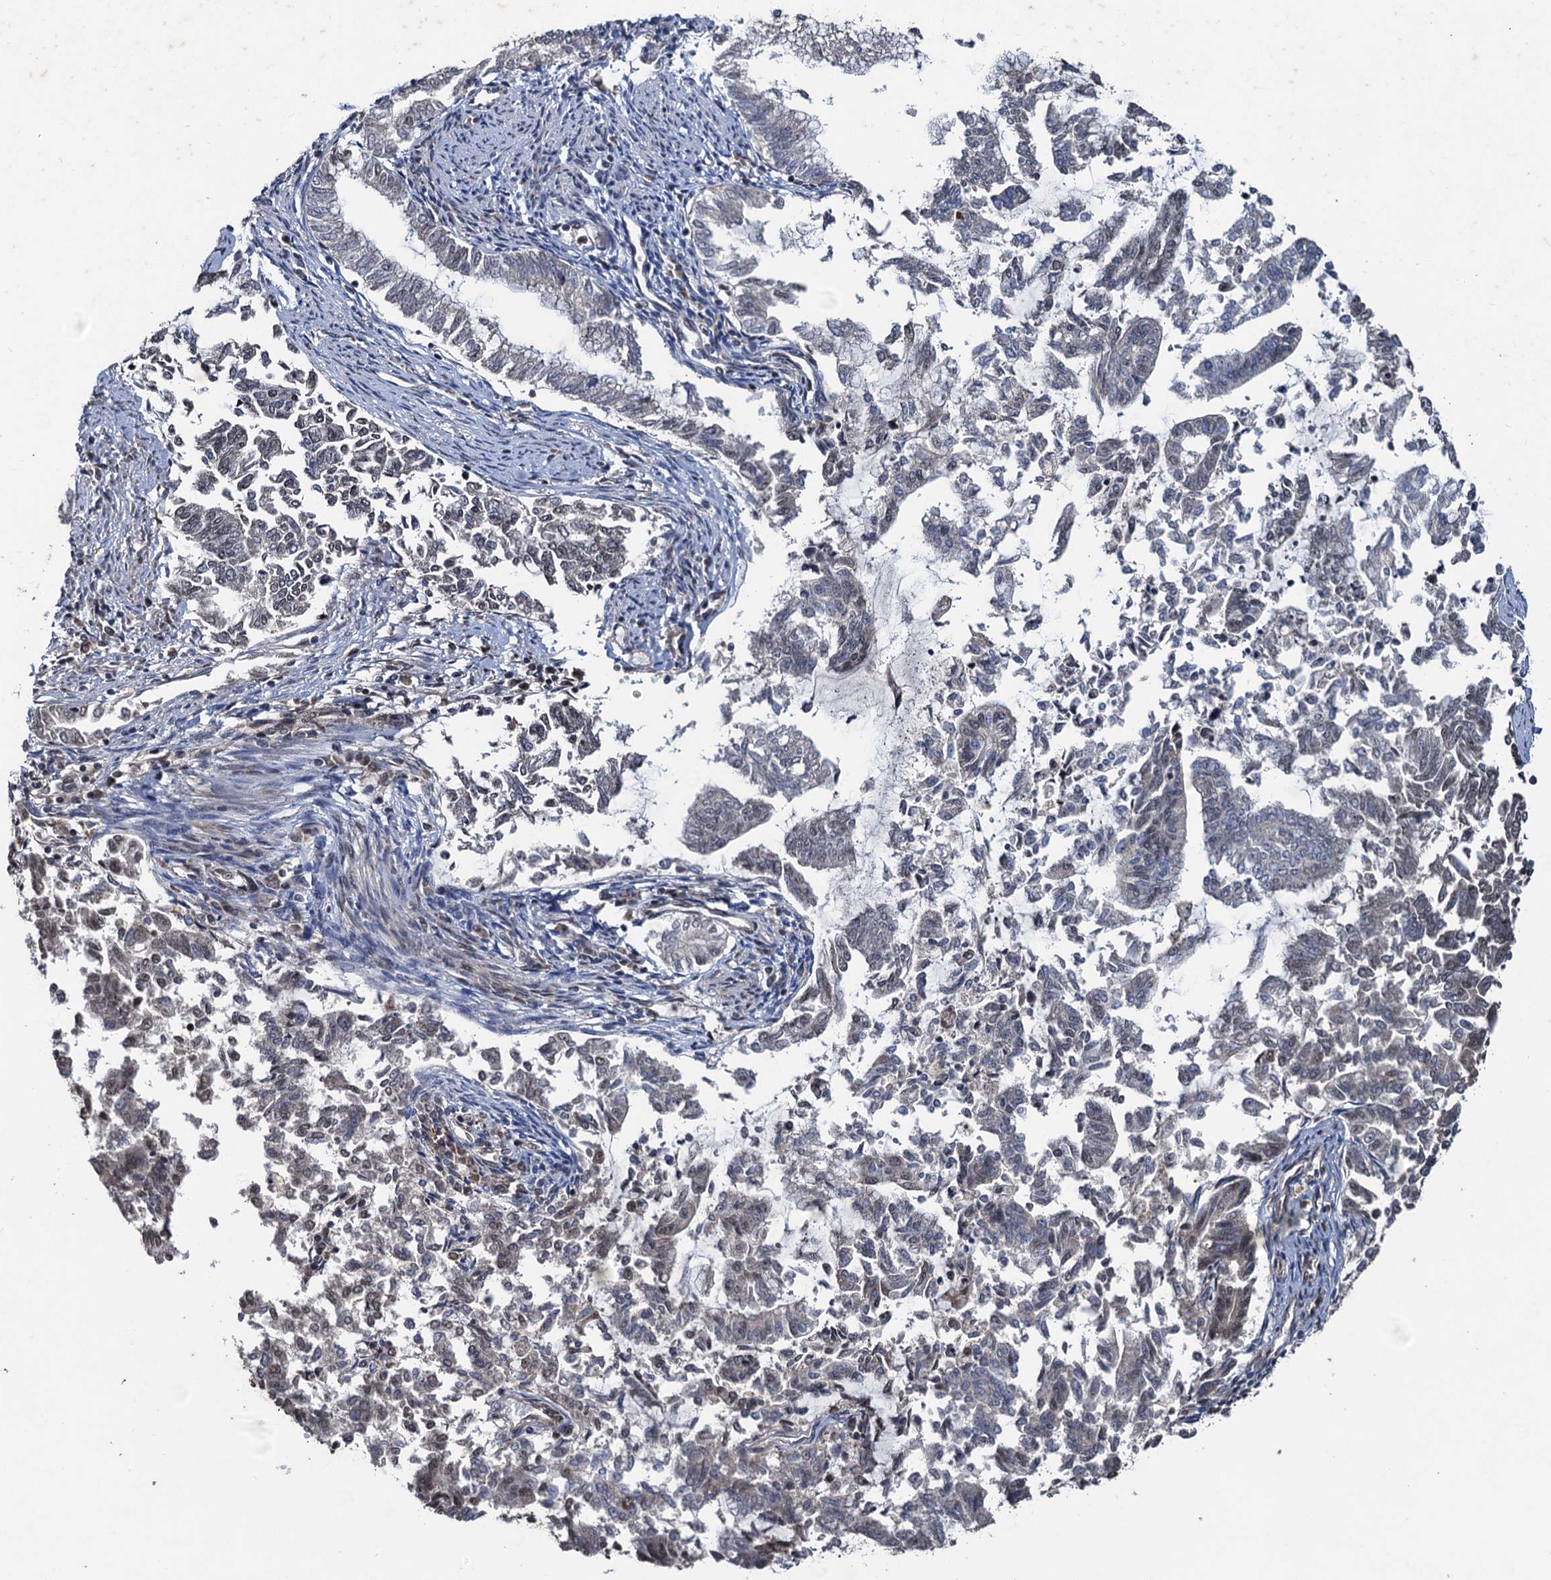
{"staining": {"intensity": "negative", "quantity": "none", "location": "none"}, "tissue": "endometrial cancer", "cell_type": "Tumor cells", "image_type": "cancer", "snomed": [{"axis": "morphology", "description": "Adenocarcinoma, NOS"}, {"axis": "topography", "description": "Endometrium"}], "caption": "Tumor cells show no significant protein staining in endometrial adenocarcinoma.", "gene": "REP15", "patient": {"sex": "female", "age": 79}}